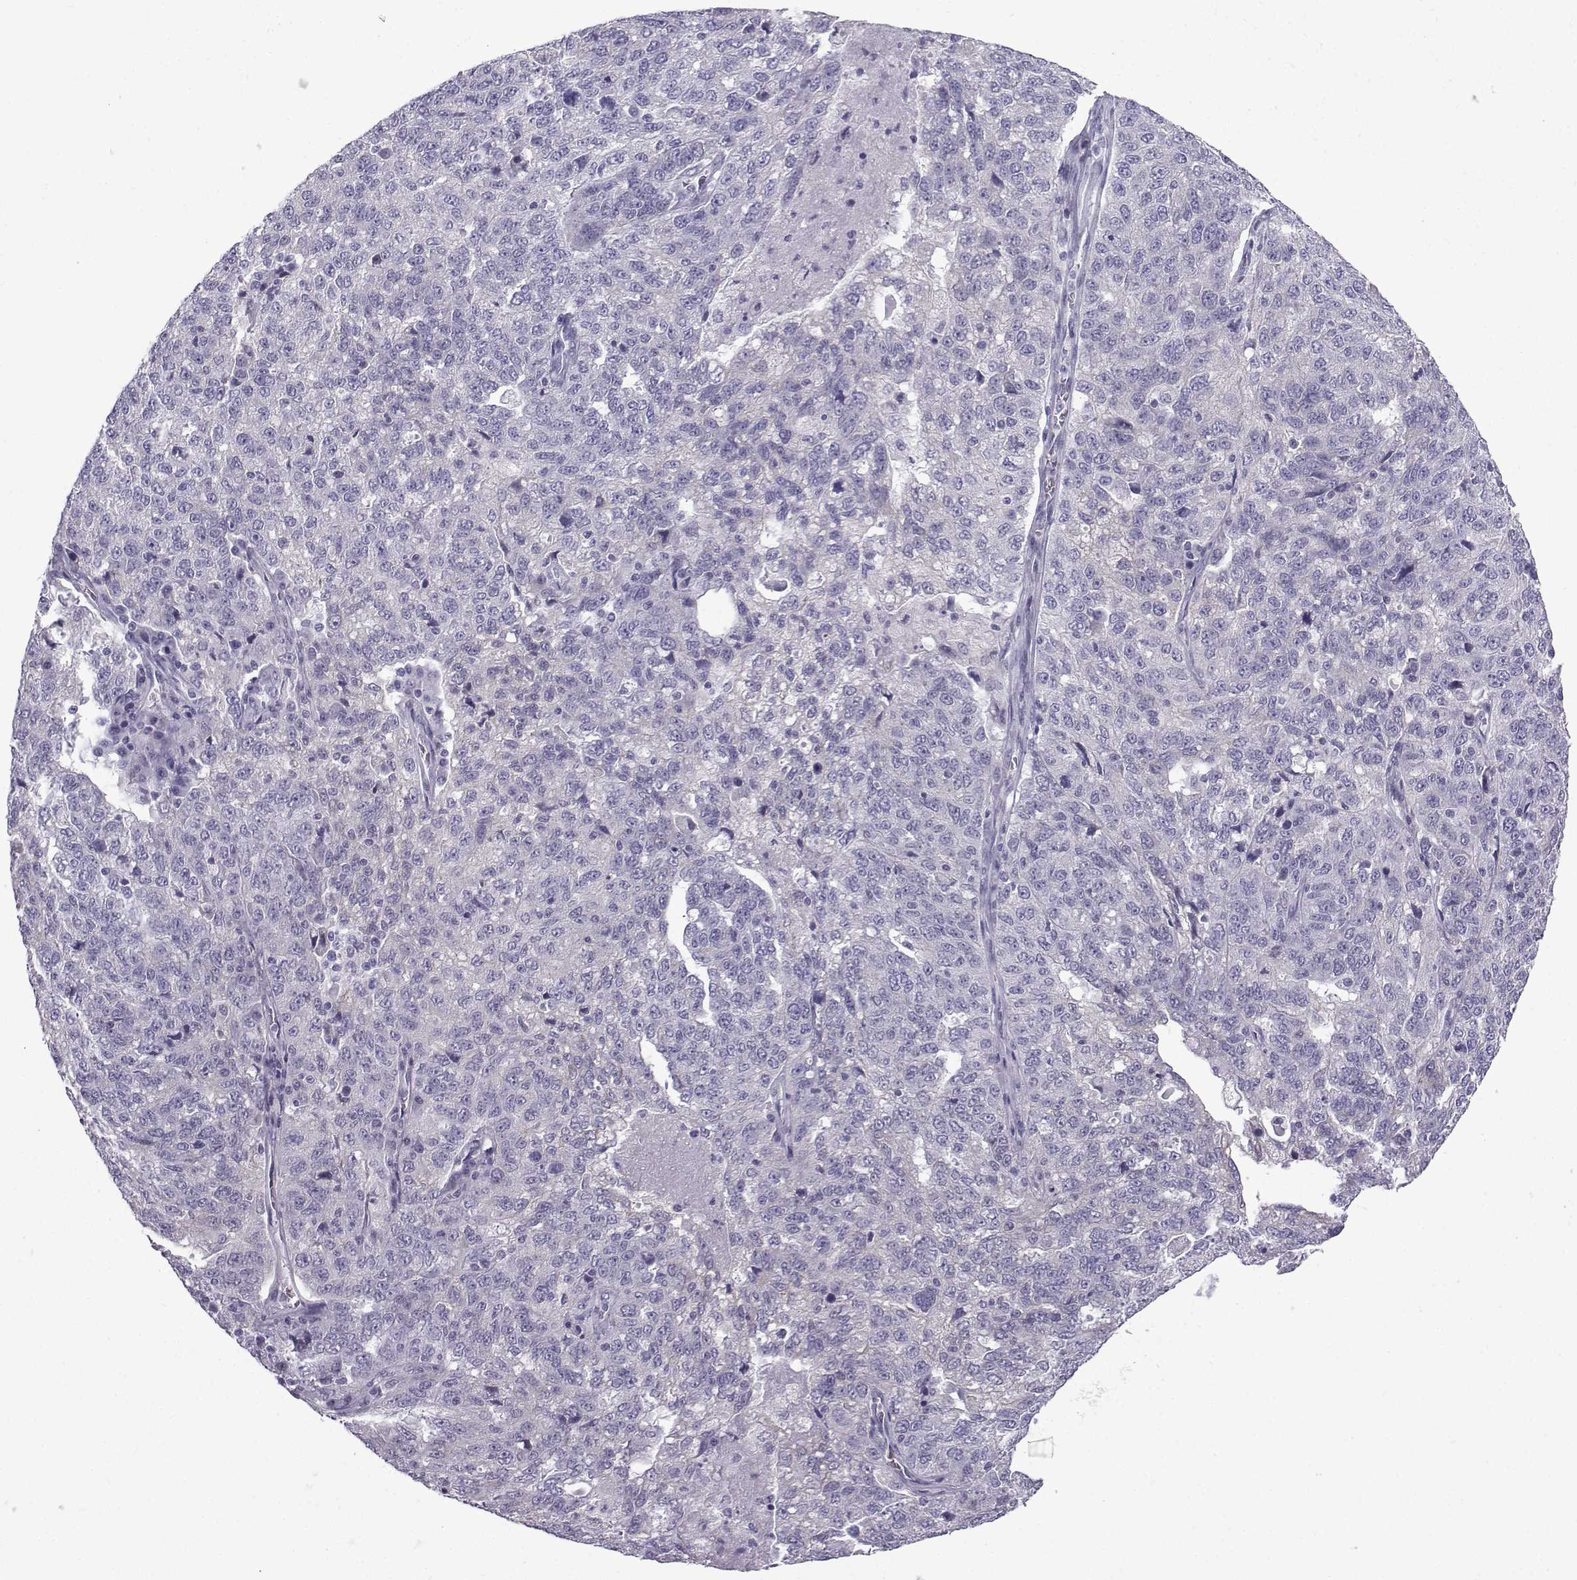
{"staining": {"intensity": "negative", "quantity": "none", "location": "none"}, "tissue": "ovarian cancer", "cell_type": "Tumor cells", "image_type": "cancer", "snomed": [{"axis": "morphology", "description": "Cystadenocarcinoma, serous, NOS"}, {"axis": "topography", "description": "Ovary"}], "caption": "An immunohistochemistry photomicrograph of ovarian cancer is shown. There is no staining in tumor cells of ovarian cancer.", "gene": "CFAP53", "patient": {"sex": "female", "age": 71}}